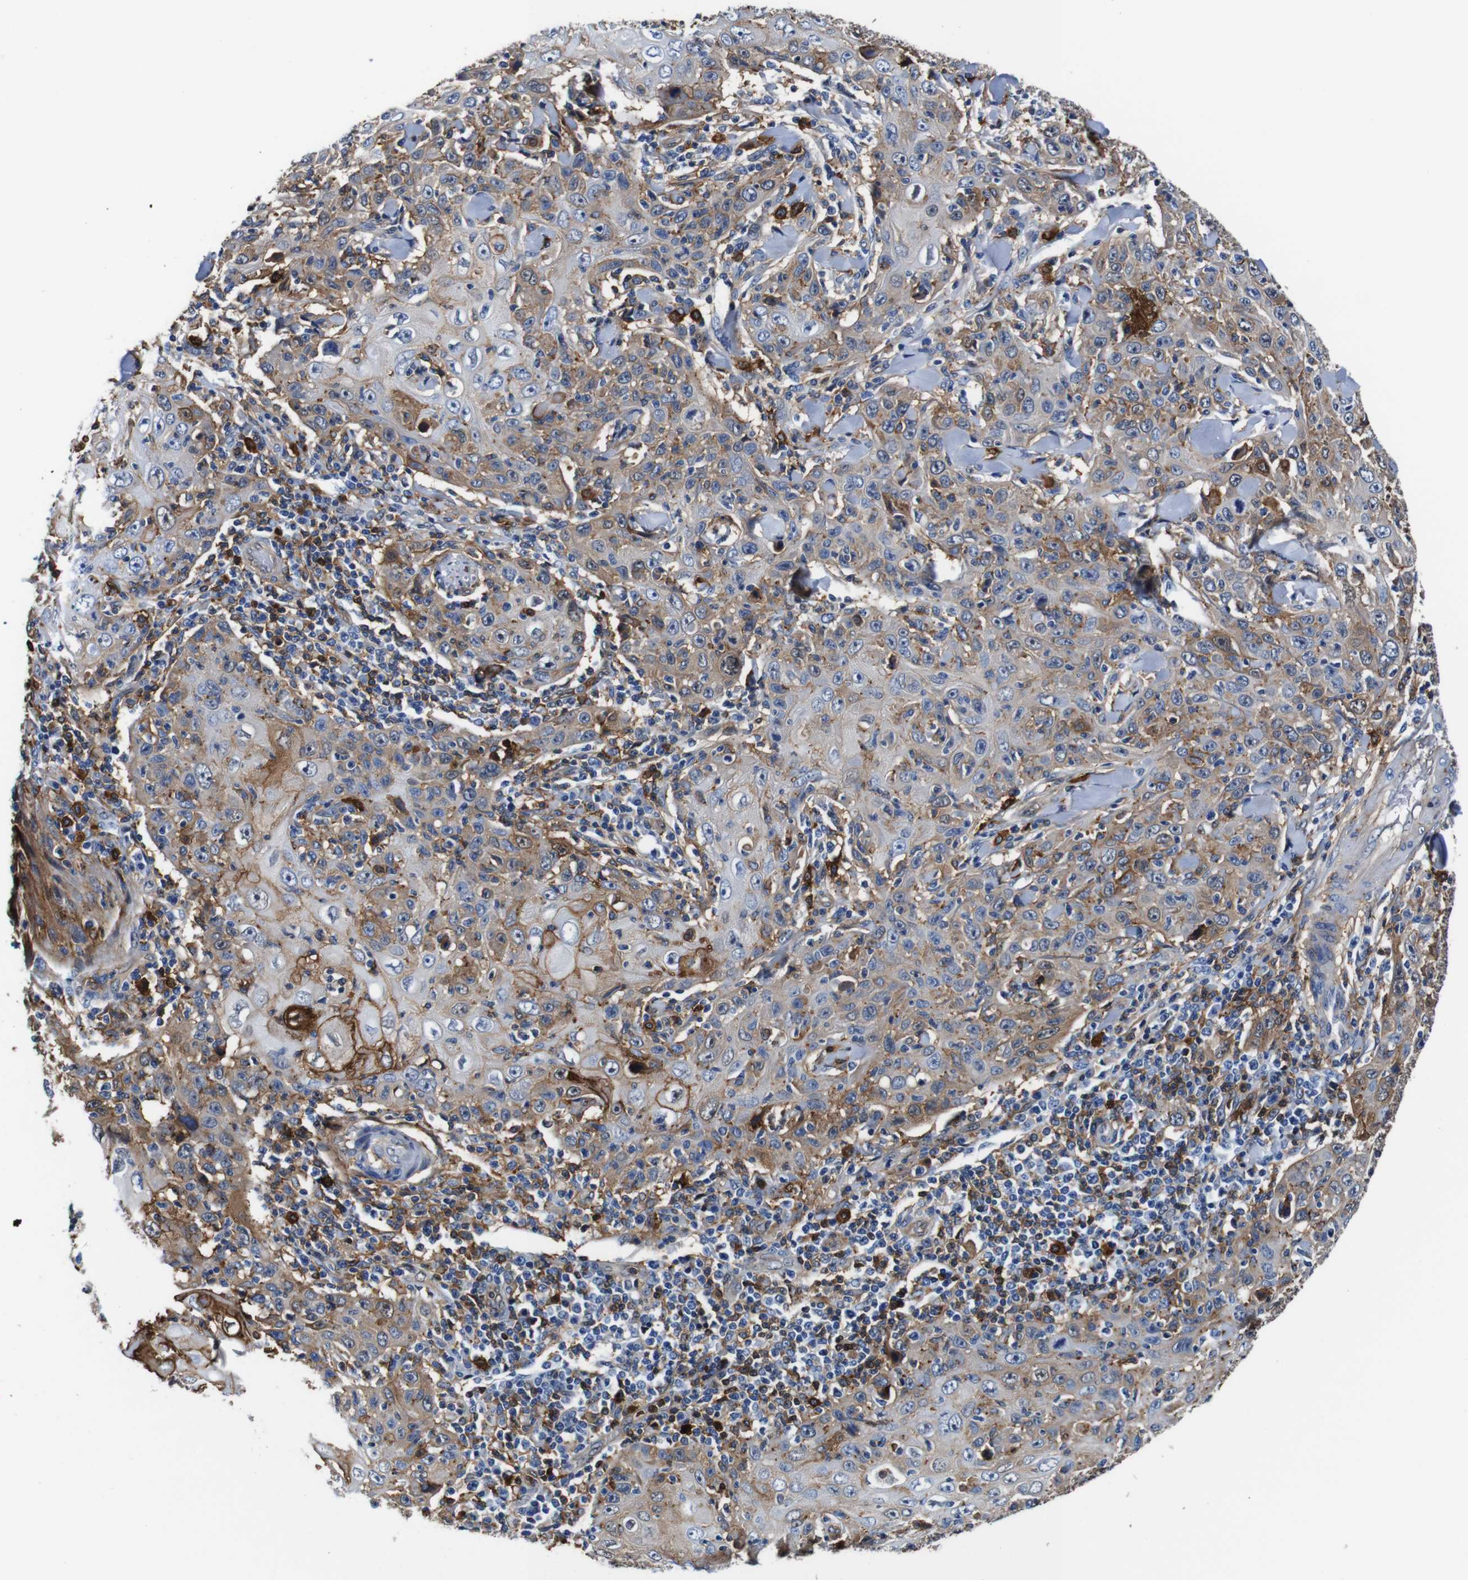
{"staining": {"intensity": "moderate", "quantity": ">75%", "location": "cytoplasmic/membranous"}, "tissue": "skin cancer", "cell_type": "Tumor cells", "image_type": "cancer", "snomed": [{"axis": "morphology", "description": "Squamous cell carcinoma, NOS"}, {"axis": "topography", "description": "Skin"}], "caption": "Protein expression analysis of human skin squamous cell carcinoma reveals moderate cytoplasmic/membranous positivity in approximately >75% of tumor cells. Nuclei are stained in blue.", "gene": "ANXA1", "patient": {"sex": "female", "age": 88}}